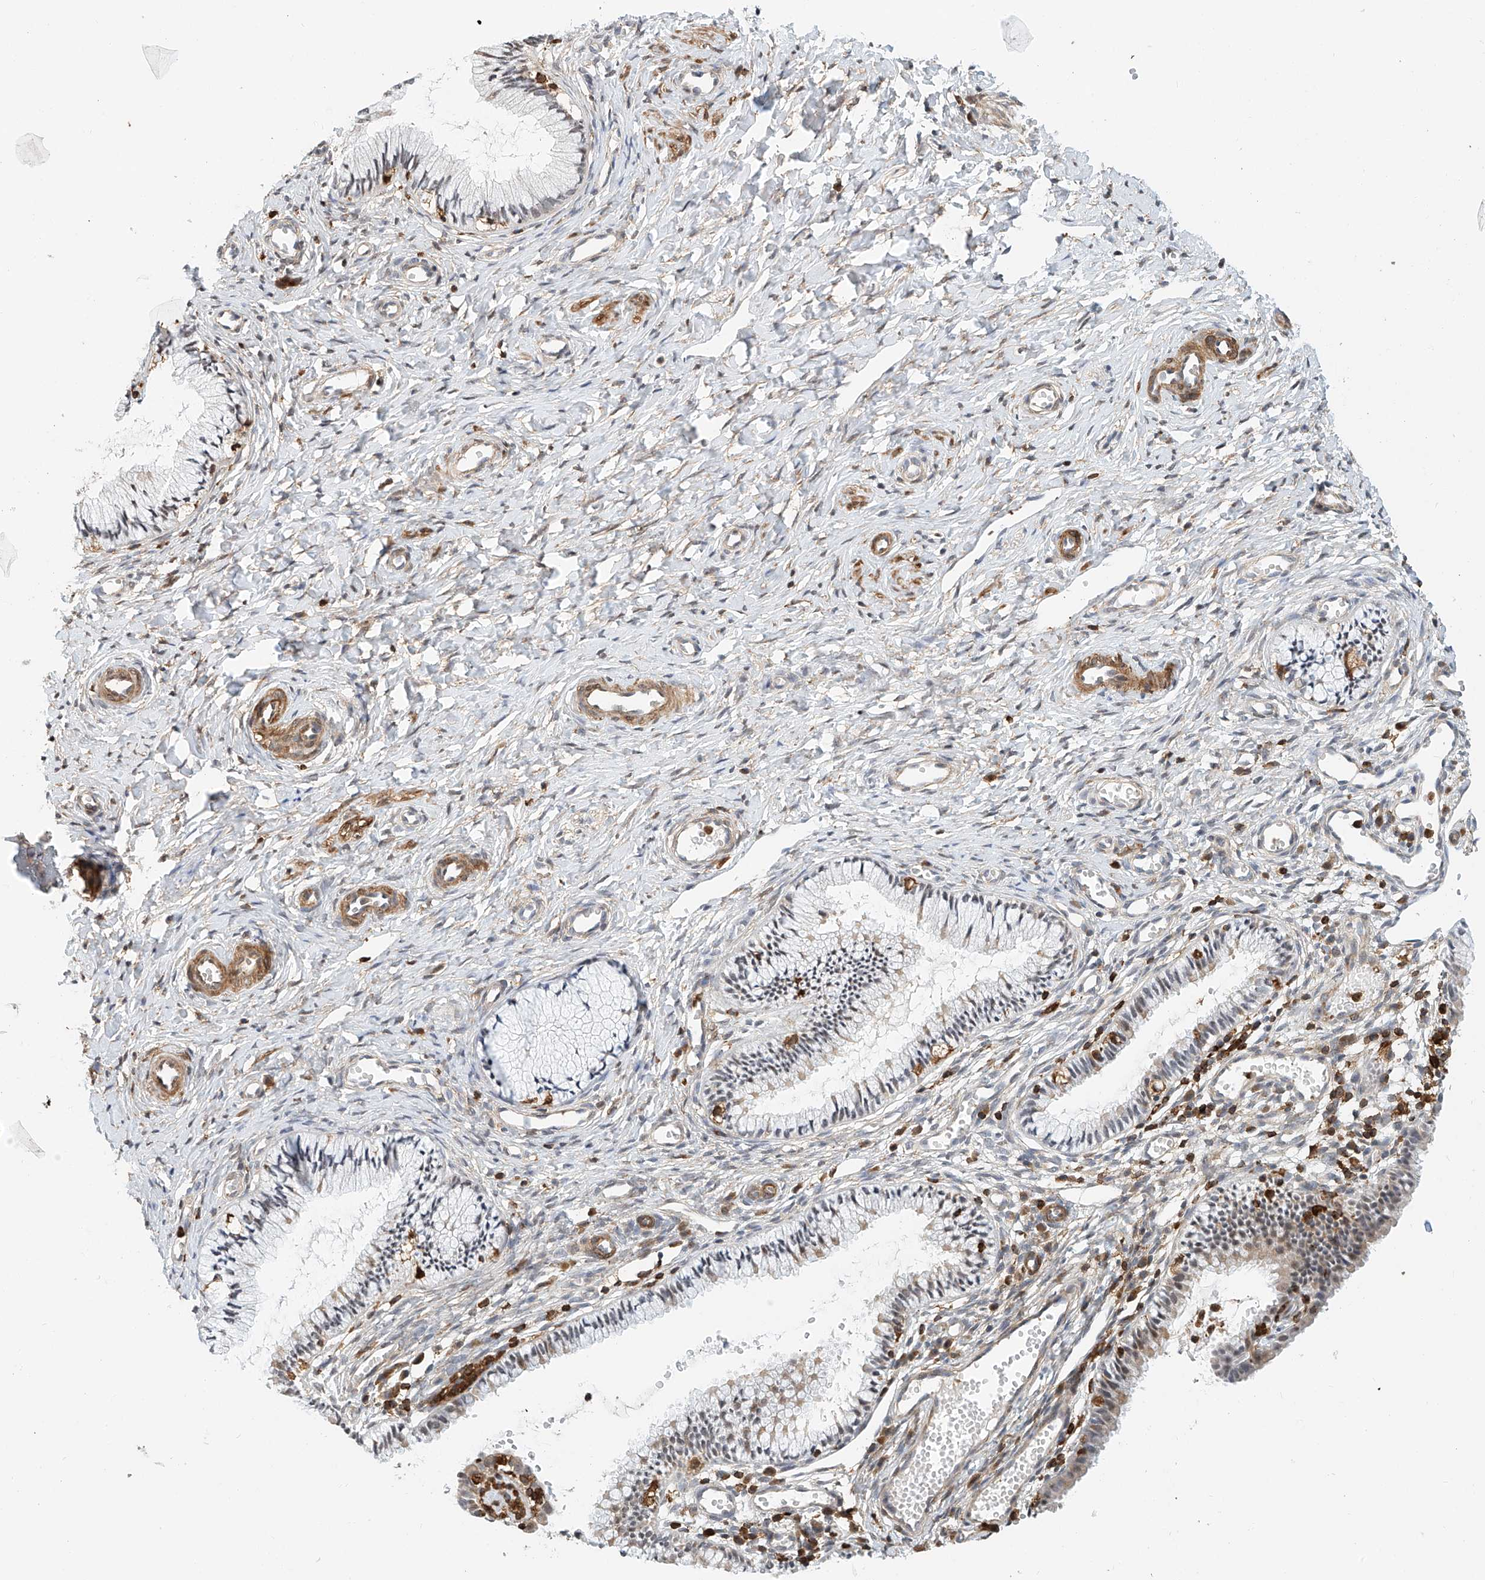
{"staining": {"intensity": "negative", "quantity": "none", "location": "none"}, "tissue": "cervix", "cell_type": "Glandular cells", "image_type": "normal", "snomed": [{"axis": "morphology", "description": "Normal tissue, NOS"}, {"axis": "topography", "description": "Cervix"}], "caption": "This is a photomicrograph of immunohistochemistry (IHC) staining of normal cervix, which shows no positivity in glandular cells. (DAB IHC, high magnification).", "gene": "MICAL1", "patient": {"sex": "female", "age": 27}}